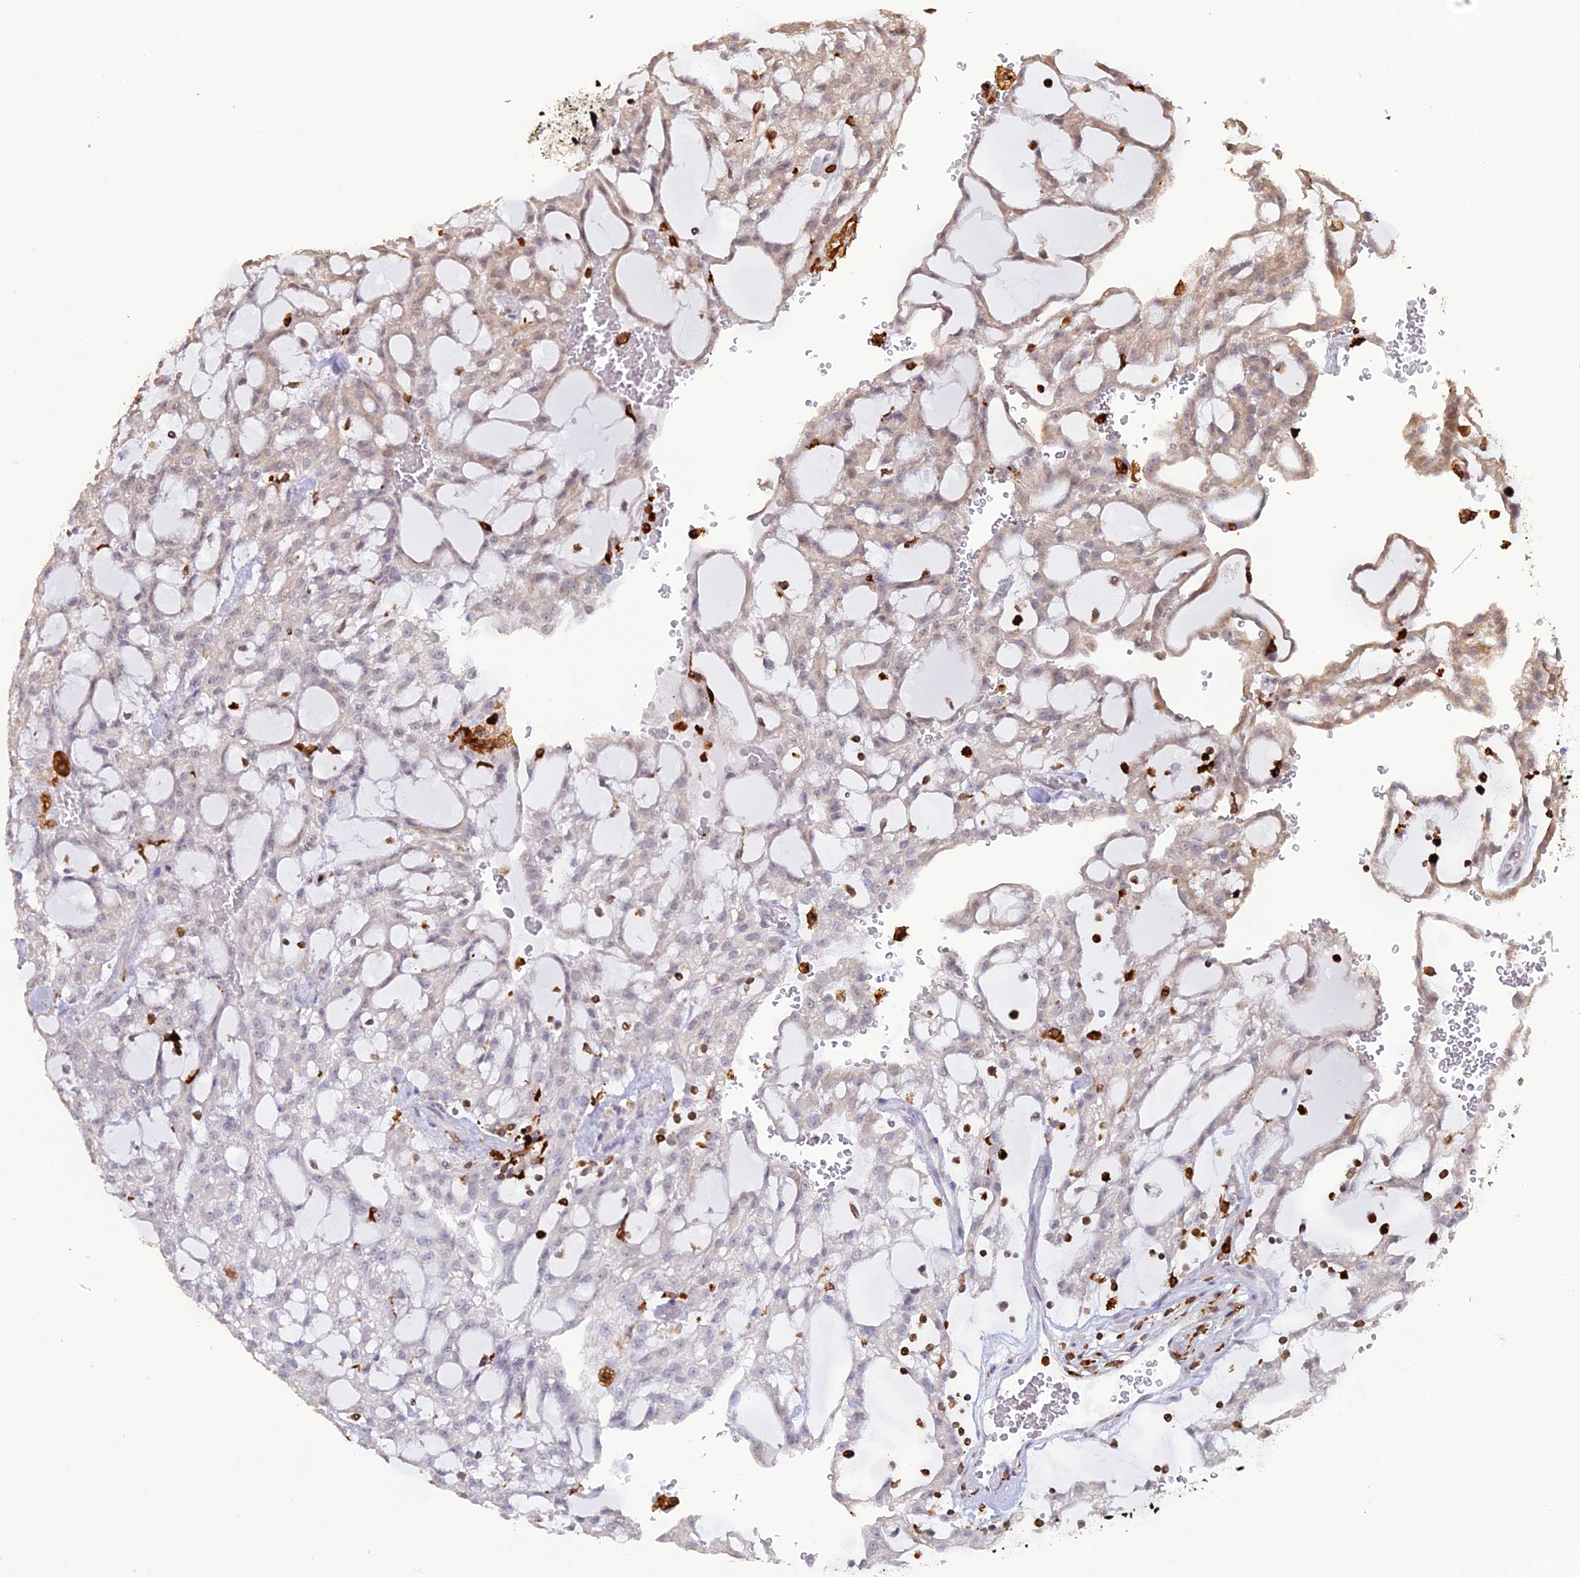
{"staining": {"intensity": "negative", "quantity": "none", "location": "none"}, "tissue": "renal cancer", "cell_type": "Tumor cells", "image_type": "cancer", "snomed": [{"axis": "morphology", "description": "Adenocarcinoma, NOS"}, {"axis": "topography", "description": "Kidney"}], "caption": "Renal cancer stained for a protein using immunohistochemistry (IHC) shows no positivity tumor cells.", "gene": "APOBR", "patient": {"sex": "male", "age": 63}}